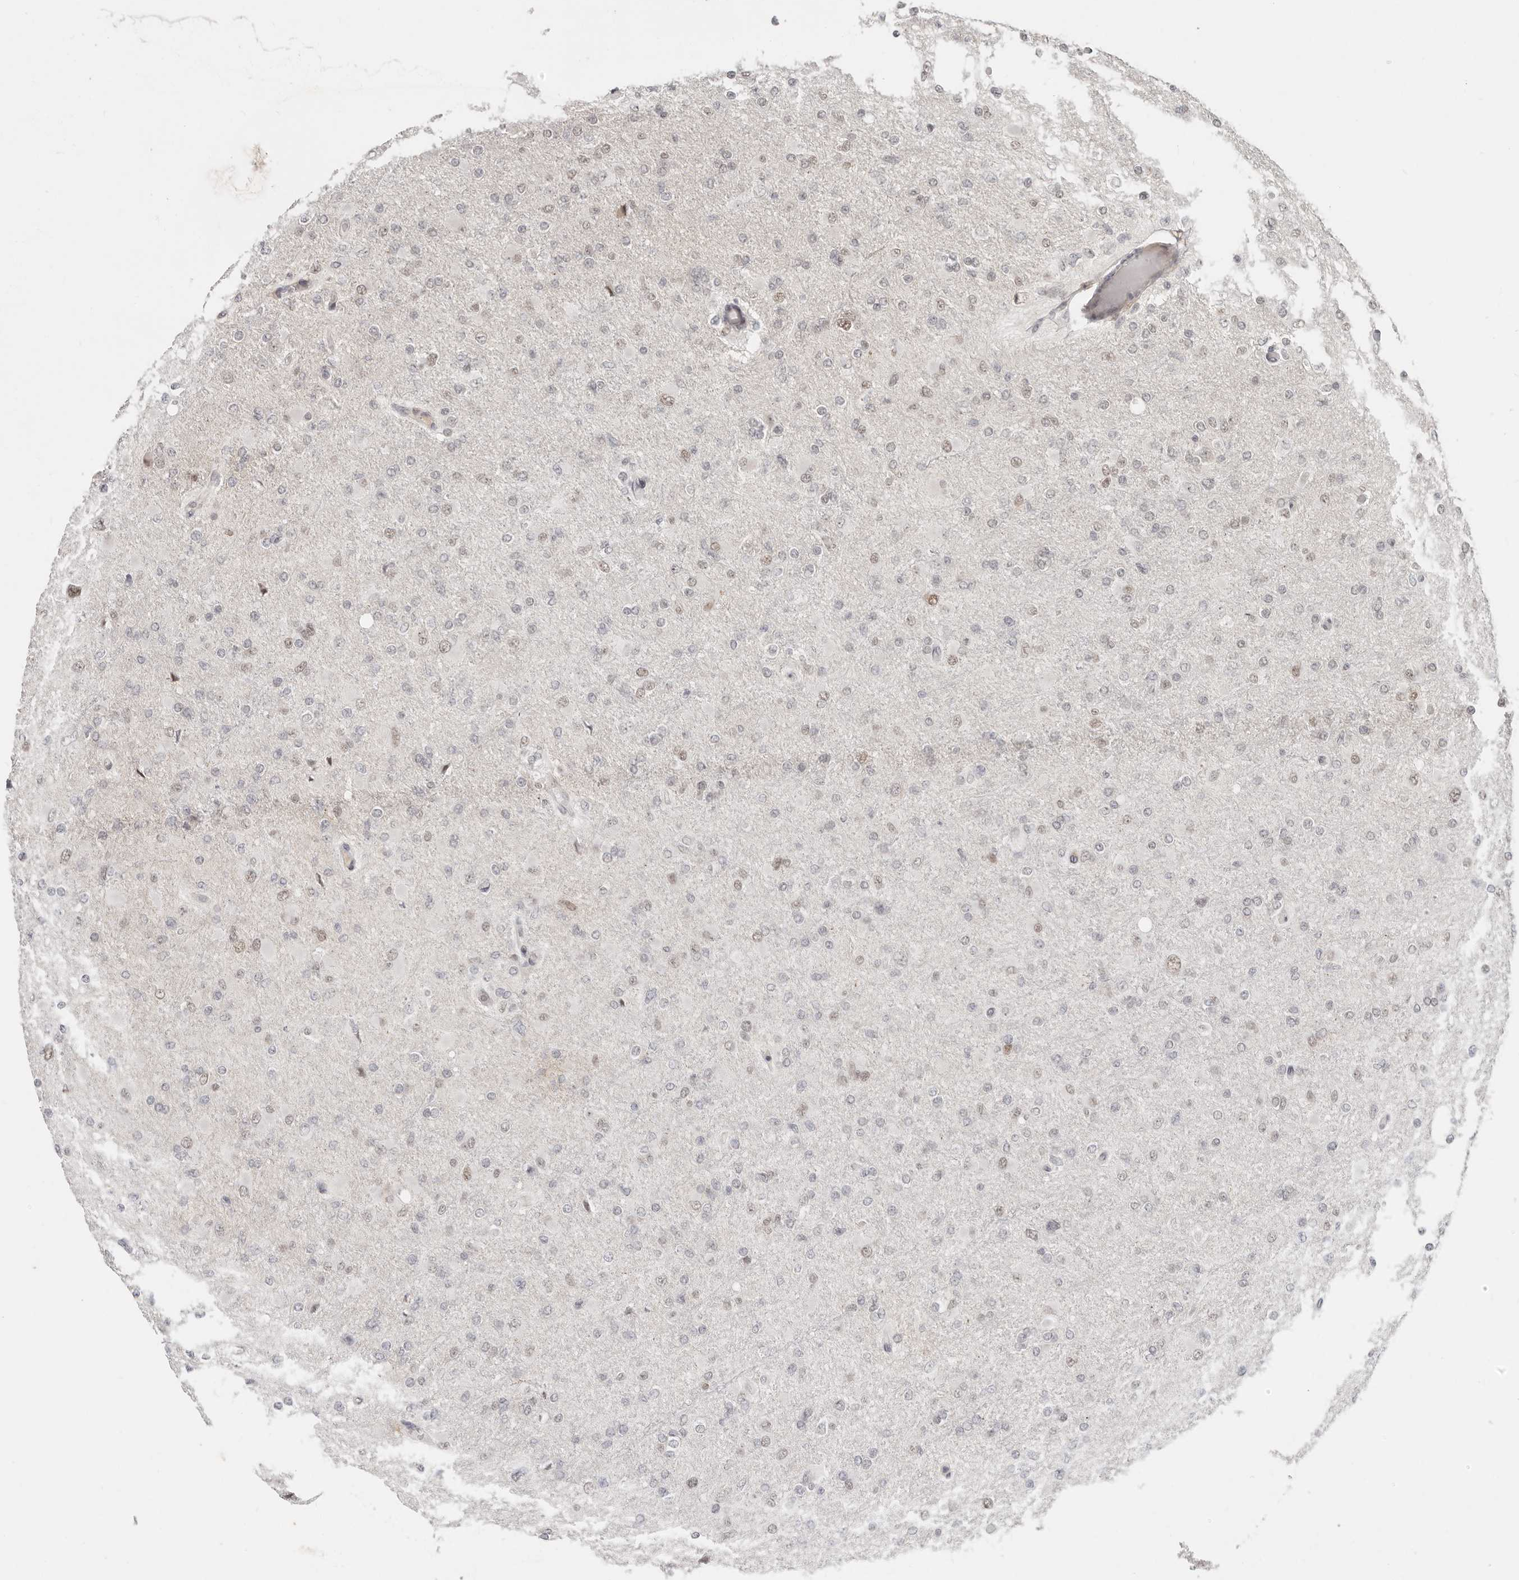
{"staining": {"intensity": "weak", "quantity": "<25%", "location": "nuclear"}, "tissue": "glioma", "cell_type": "Tumor cells", "image_type": "cancer", "snomed": [{"axis": "morphology", "description": "Glioma, malignant, High grade"}, {"axis": "topography", "description": "Cerebral cortex"}], "caption": "An image of human glioma is negative for staining in tumor cells.", "gene": "RFC2", "patient": {"sex": "female", "age": 36}}